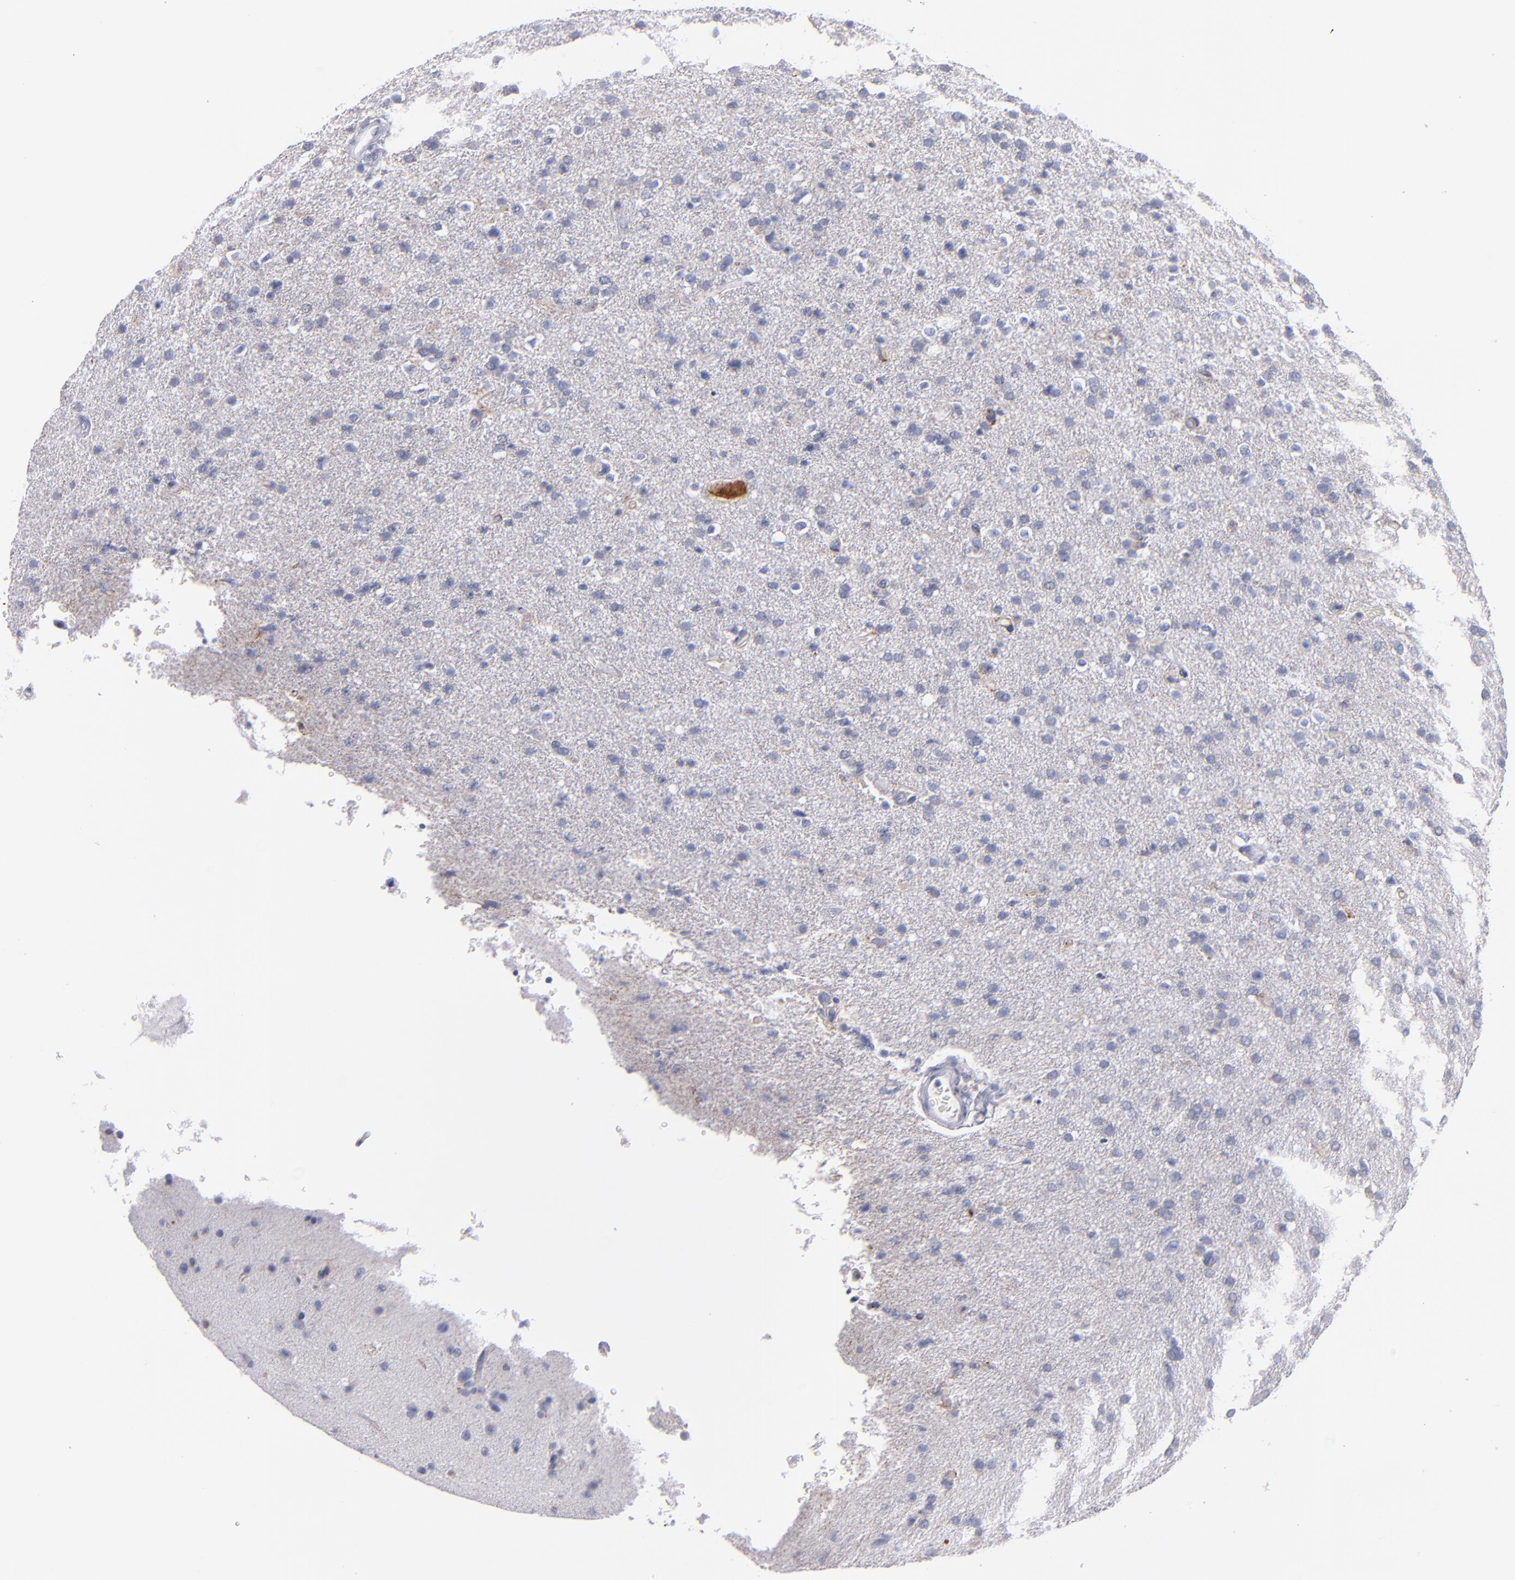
{"staining": {"intensity": "weak", "quantity": "<25%", "location": "cytoplasmic/membranous"}, "tissue": "glioma", "cell_type": "Tumor cells", "image_type": "cancer", "snomed": [{"axis": "morphology", "description": "Glioma, malignant, High grade"}, {"axis": "topography", "description": "Brain"}], "caption": "Tumor cells are negative for brown protein staining in malignant glioma (high-grade). (Brightfield microscopy of DAB IHC at high magnification).", "gene": "MFGE8", "patient": {"sex": "male", "age": 33}}